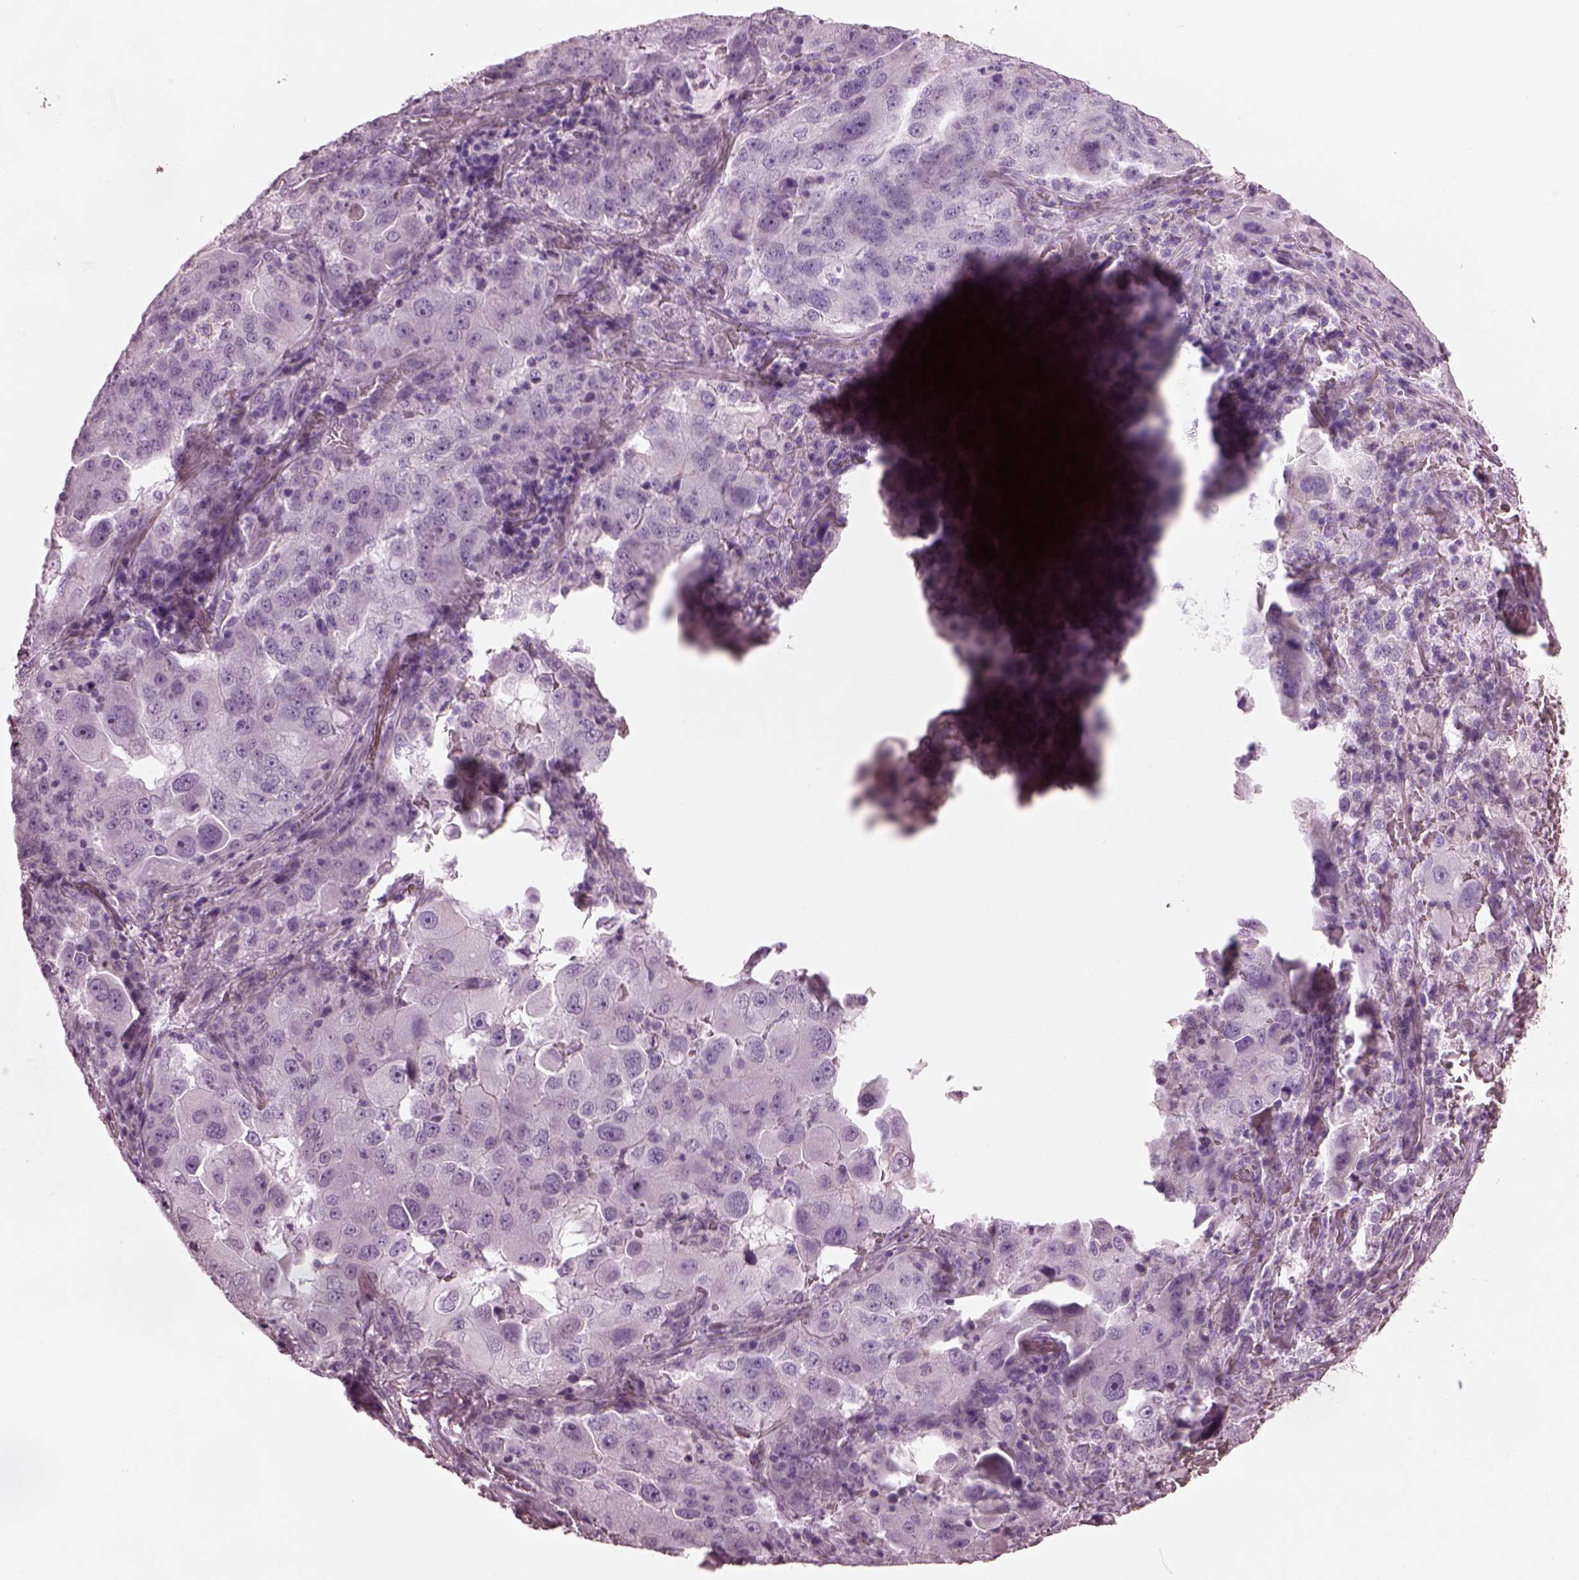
{"staining": {"intensity": "negative", "quantity": "none", "location": "none"}, "tissue": "lung cancer", "cell_type": "Tumor cells", "image_type": "cancer", "snomed": [{"axis": "morphology", "description": "Adenocarcinoma, NOS"}, {"axis": "topography", "description": "Lung"}], "caption": "Lung cancer (adenocarcinoma) stained for a protein using immunohistochemistry (IHC) displays no expression tumor cells.", "gene": "BFSP1", "patient": {"sex": "female", "age": 61}}